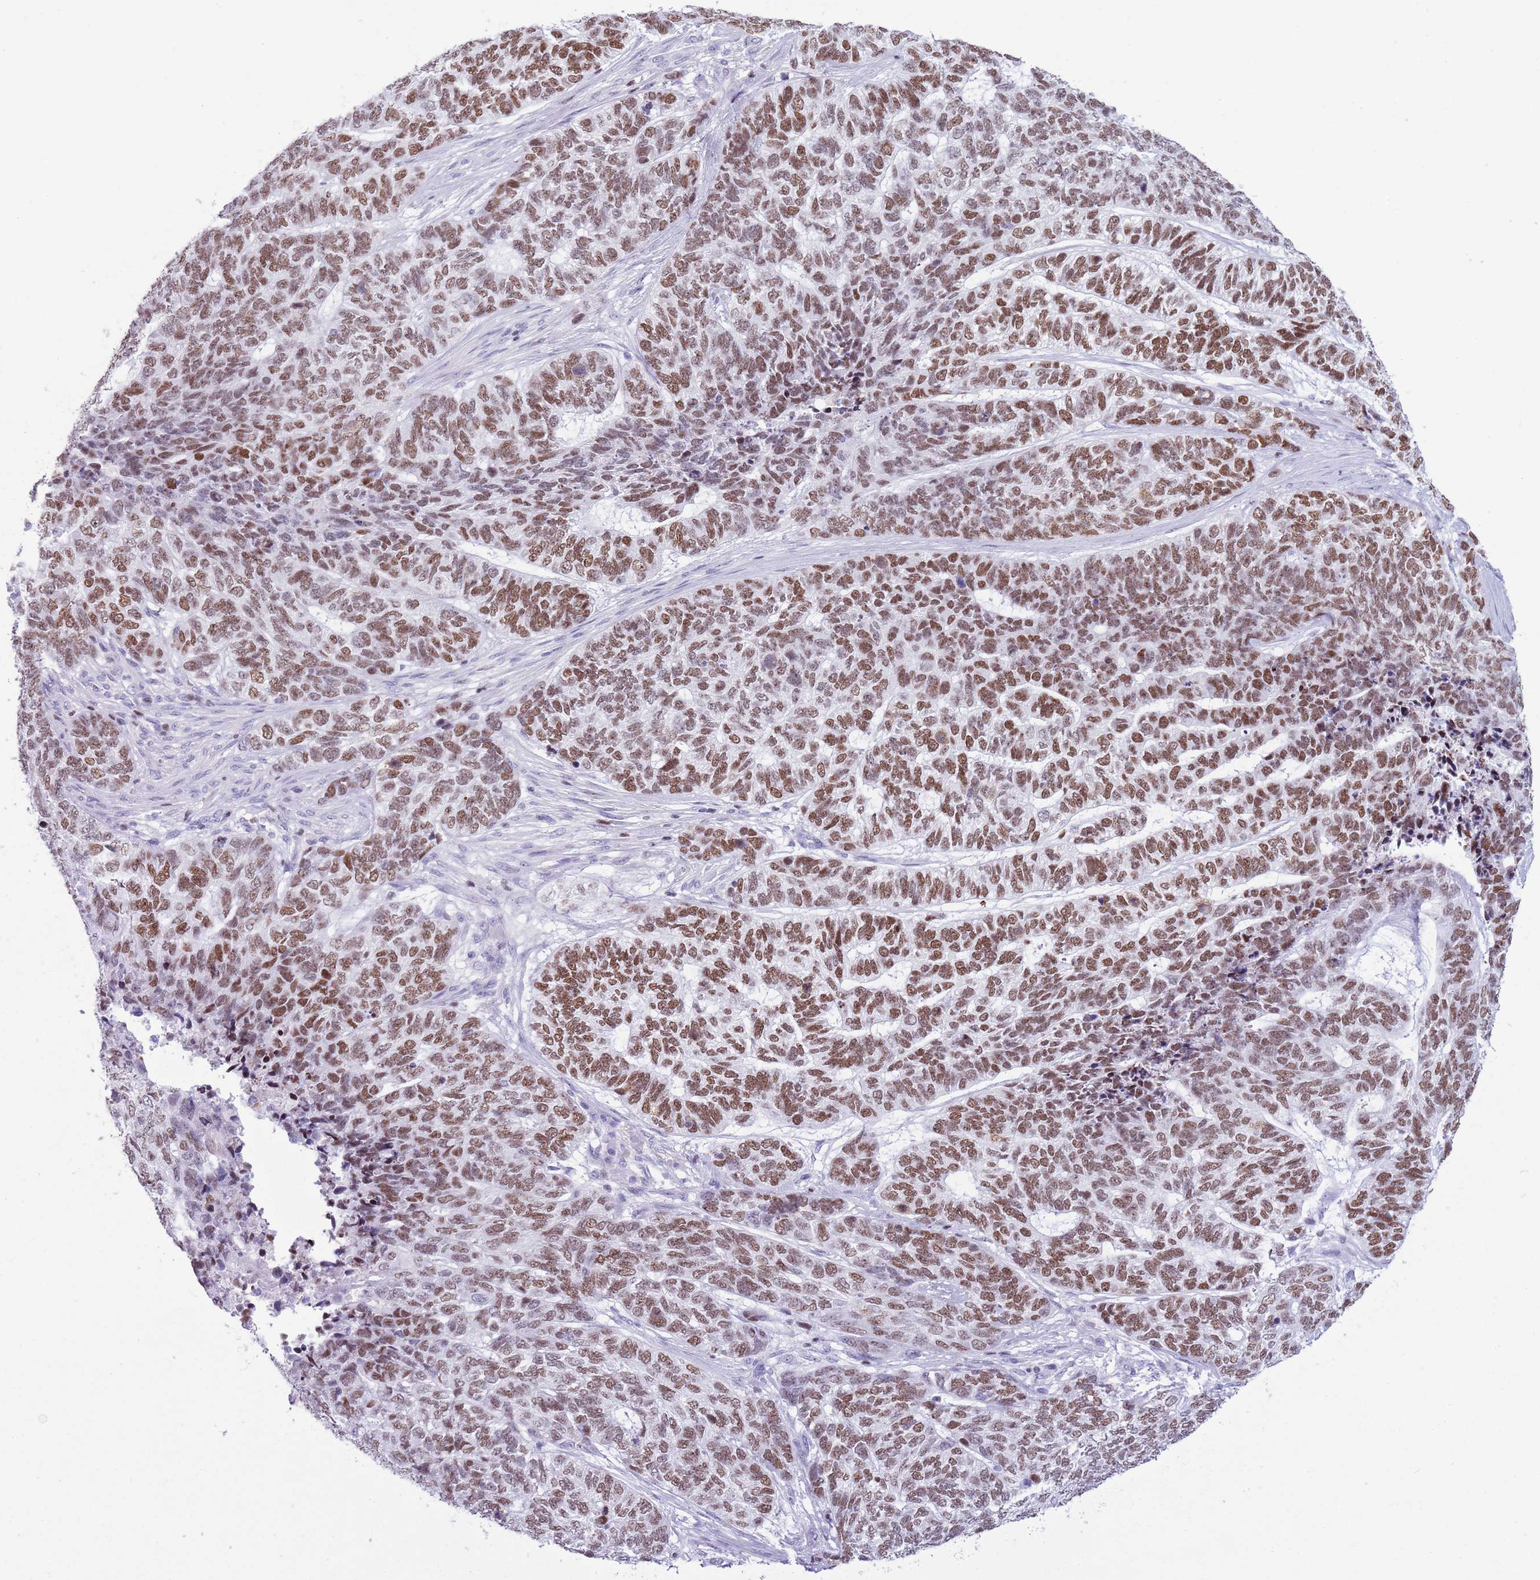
{"staining": {"intensity": "strong", "quantity": ">75%", "location": "nuclear"}, "tissue": "skin cancer", "cell_type": "Tumor cells", "image_type": "cancer", "snomed": [{"axis": "morphology", "description": "Basal cell carcinoma"}, {"axis": "topography", "description": "Skin"}], "caption": "Immunohistochemistry staining of skin cancer, which shows high levels of strong nuclear staining in approximately >75% of tumor cells indicating strong nuclear protein staining. The staining was performed using DAB (brown) for protein detection and nuclei were counterstained in hematoxylin (blue).", "gene": "BCL11B", "patient": {"sex": "female", "age": 65}}